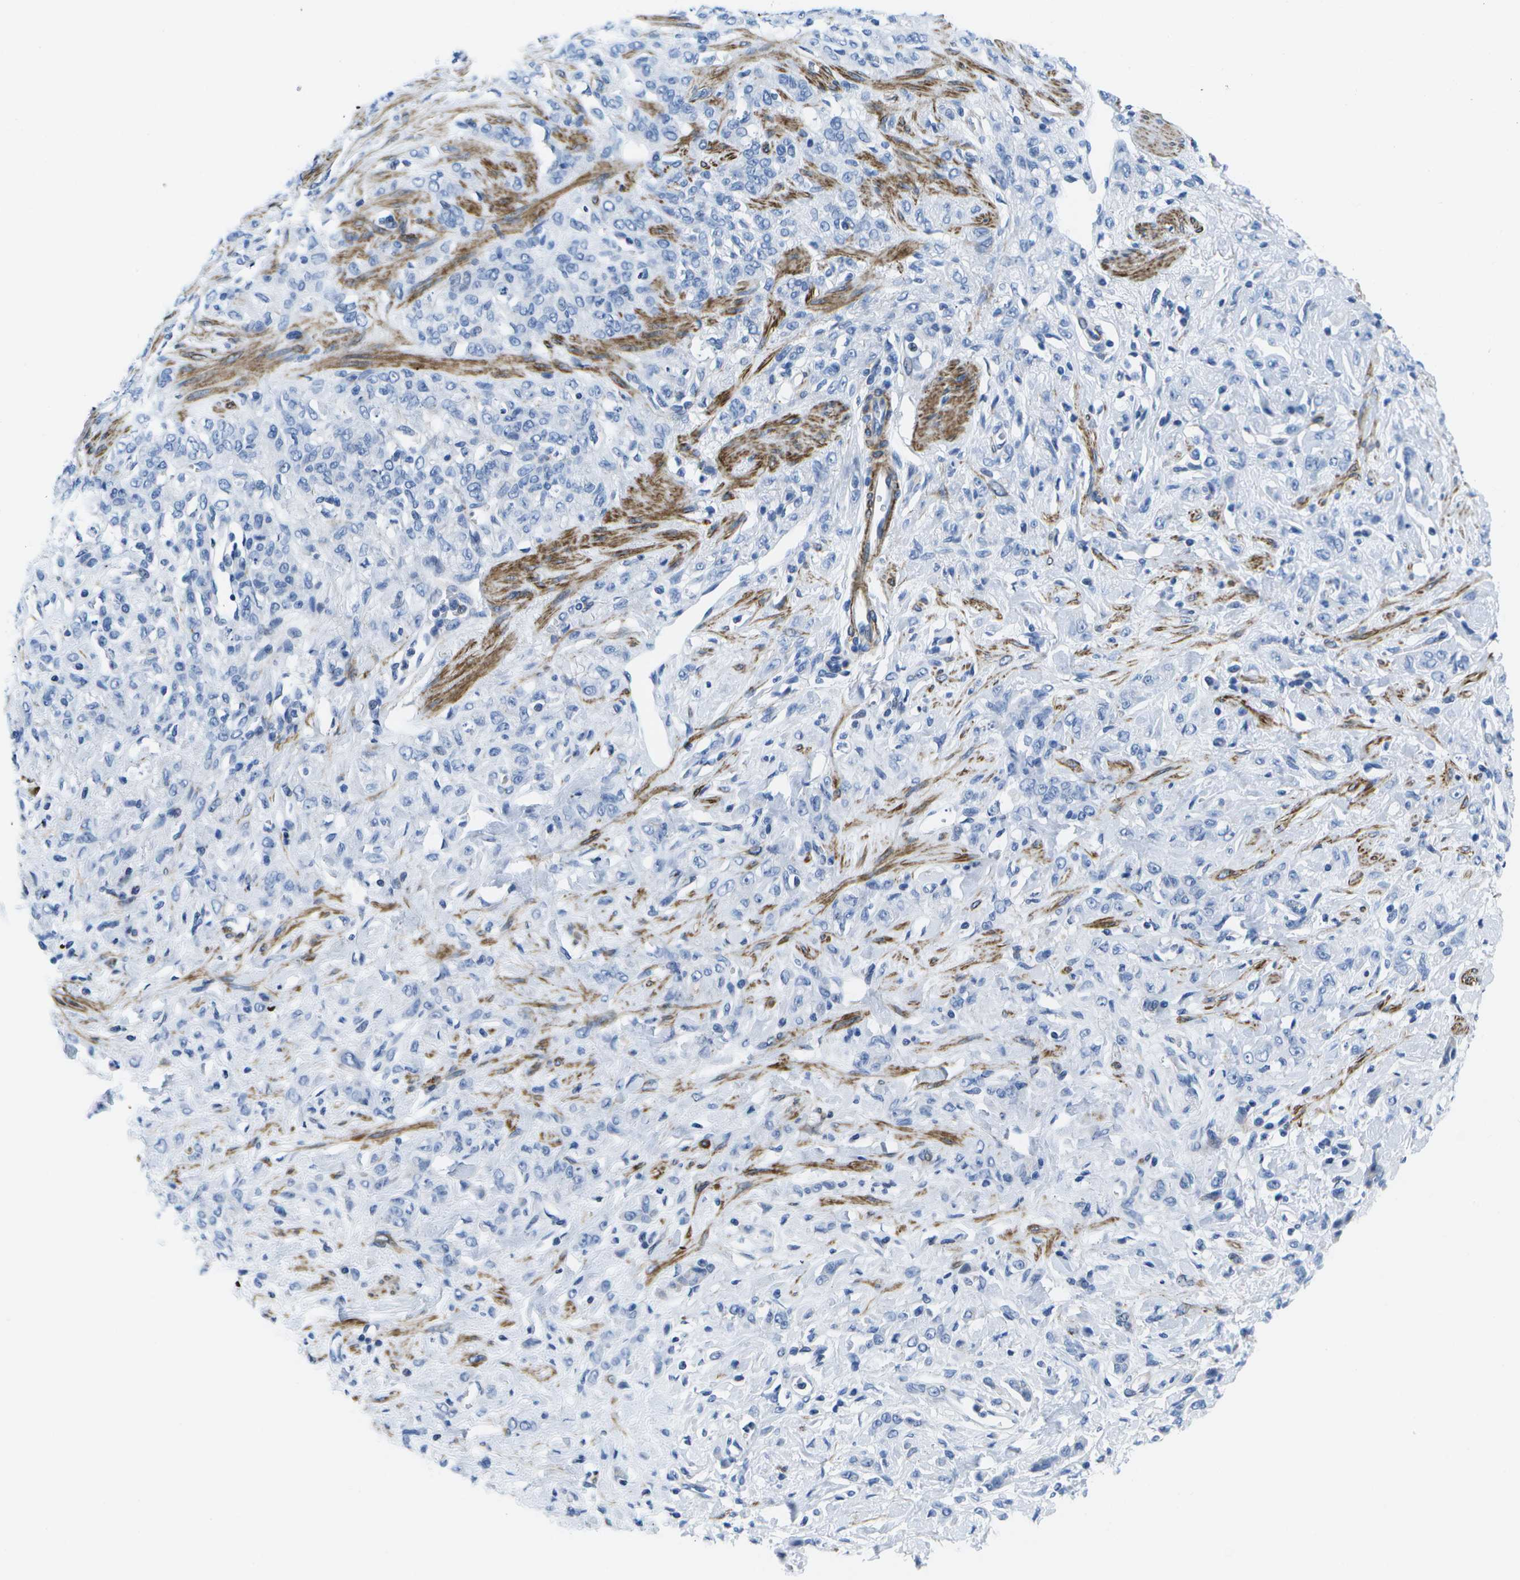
{"staining": {"intensity": "negative", "quantity": "none", "location": "none"}, "tissue": "stomach cancer", "cell_type": "Tumor cells", "image_type": "cancer", "snomed": [{"axis": "morphology", "description": "Normal tissue, NOS"}, {"axis": "morphology", "description": "Adenocarcinoma, NOS"}, {"axis": "topography", "description": "Stomach"}], "caption": "Immunohistochemistry of adenocarcinoma (stomach) displays no positivity in tumor cells. (Stains: DAB immunohistochemistry (IHC) with hematoxylin counter stain, Microscopy: brightfield microscopy at high magnification).", "gene": "ADGRG6", "patient": {"sex": "male", "age": 82}}